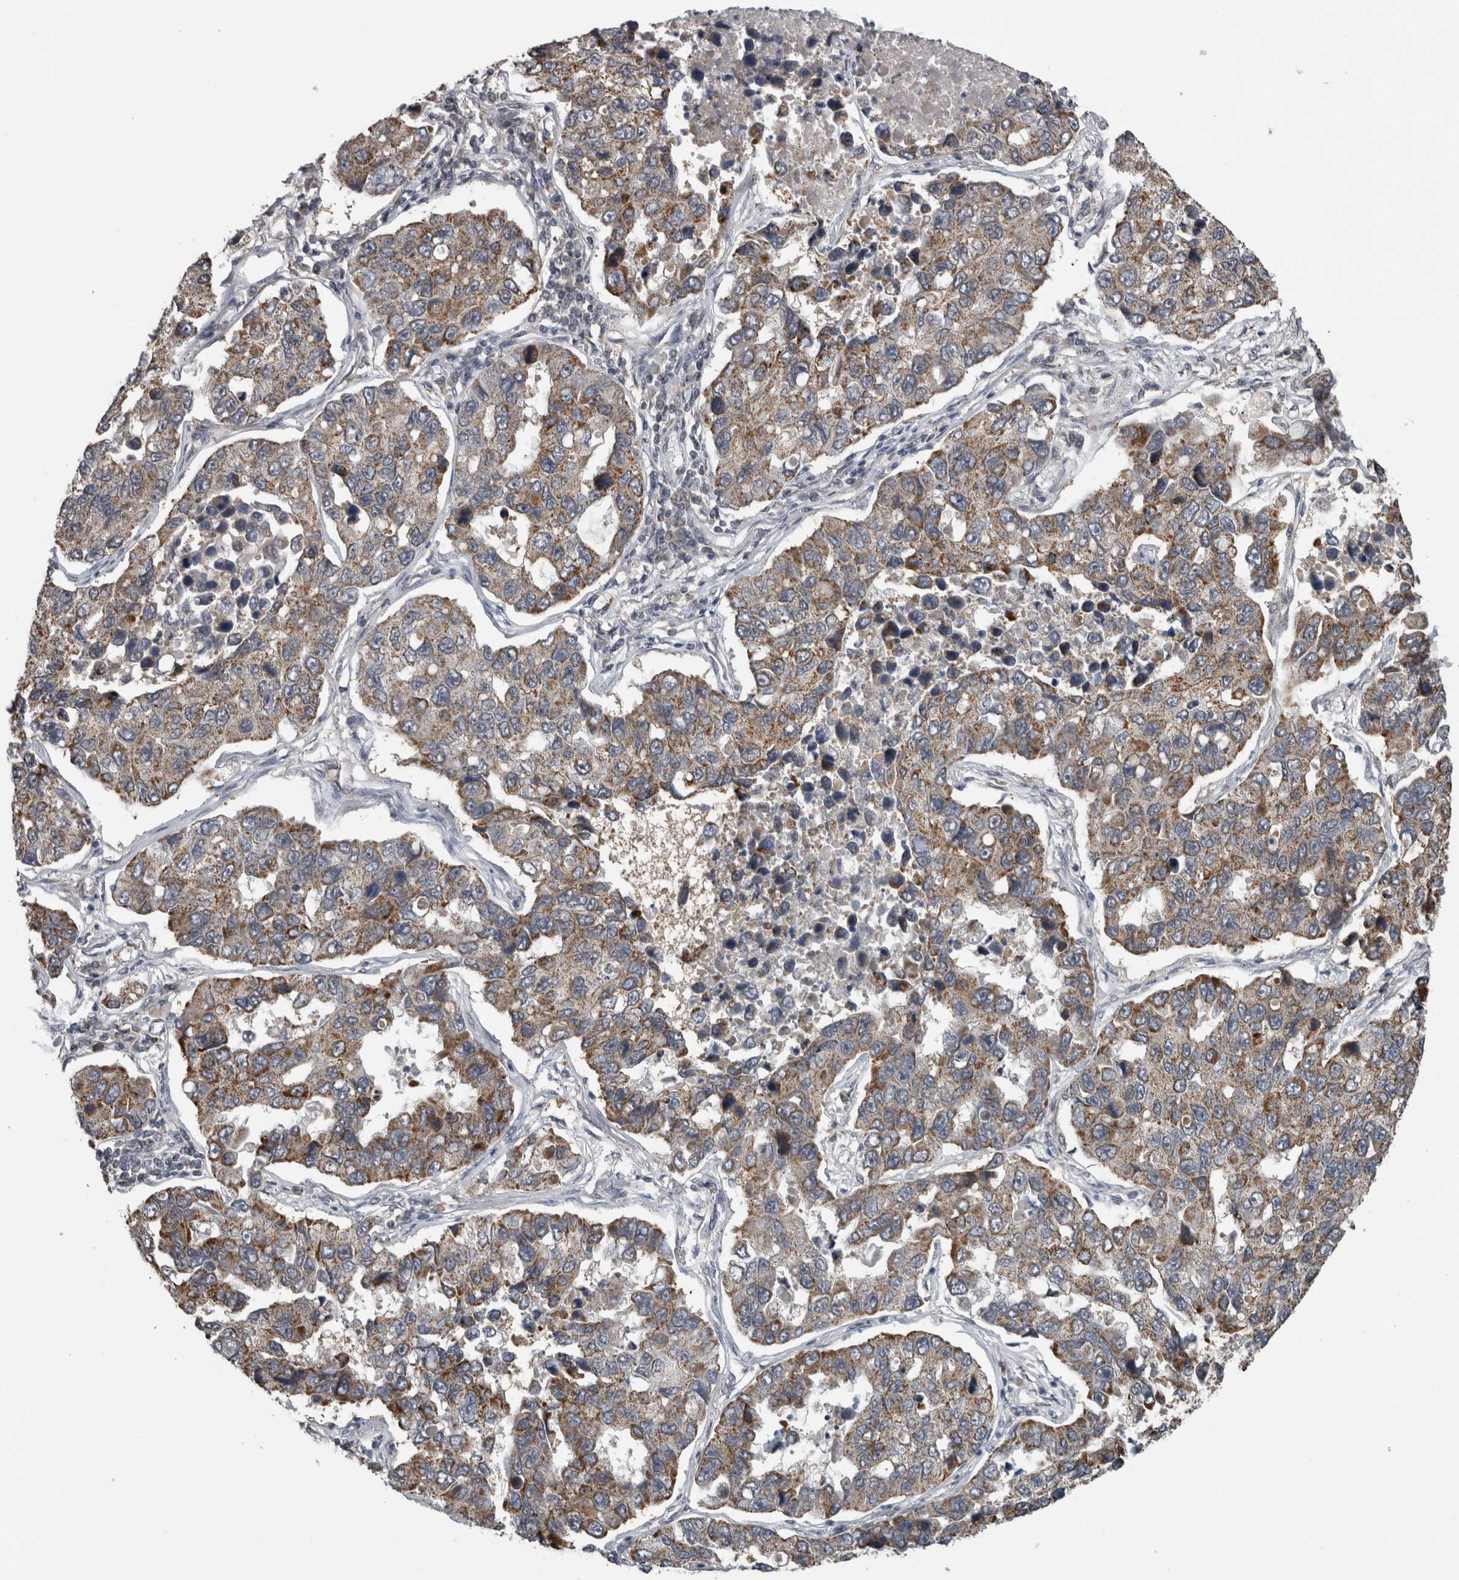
{"staining": {"intensity": "moderate", "quantity": ">75%", "location": "cytoplasmic/membranous"}, "tissue": "lung cancer", "cell_type": "Tumor cells", "image_type": "cancer", "snomed": [{"axis": "morphology", "description": "Adenocarcinoma, NOS"}, {"axis": "topography", "description": "Lung"}], "caption": "Protein expression by immunohistochemistry shows moderate cytoplasmic/membranous expression in approximately >75% of tumor cells in lung cancer.", "gene": "OR2K2", "patient": {"sex": "male", "age": 64}}